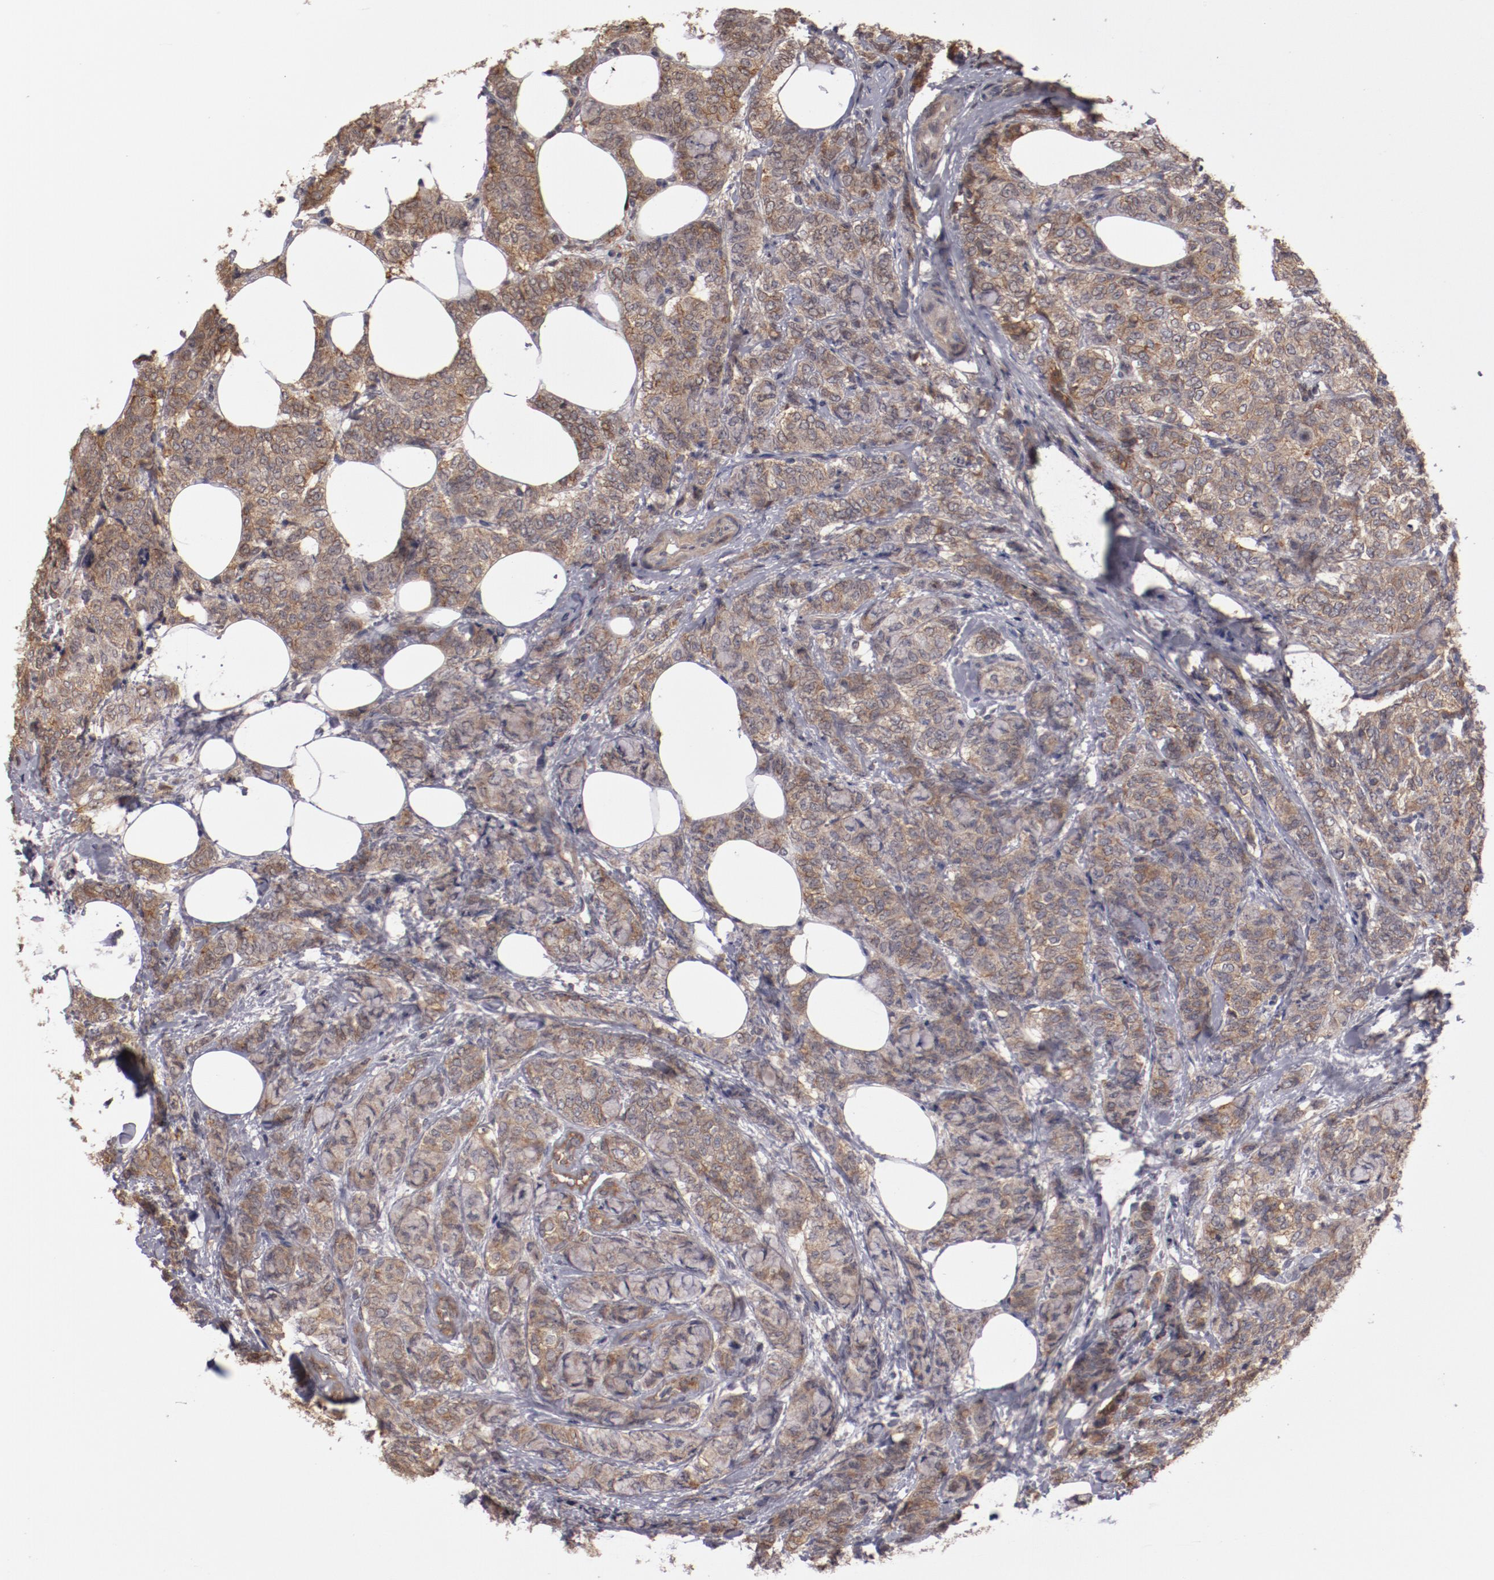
{"staining": {"intensity": "moderate", "quantity": ">75%", "location": "cytoplasmic/membranous"}, "tissue": "breast cancer", "cell_type": "Tumor cells", "image_type": "cancer", "snomed": [{"axis": "morphology", "description": "Lobular carcinoma"}, {"axis": "topography", "description": "Breast"}], "caption": "IHC histopathology image of breast lobular carcinoma stained for a protein (brown), which demonstrates medium levels of moderate cytoplasmic/membranous staining in approximately >75% of tumor cells.", "gene": "SERPINA7", "patient": {"sex": "female", "age": 60}}